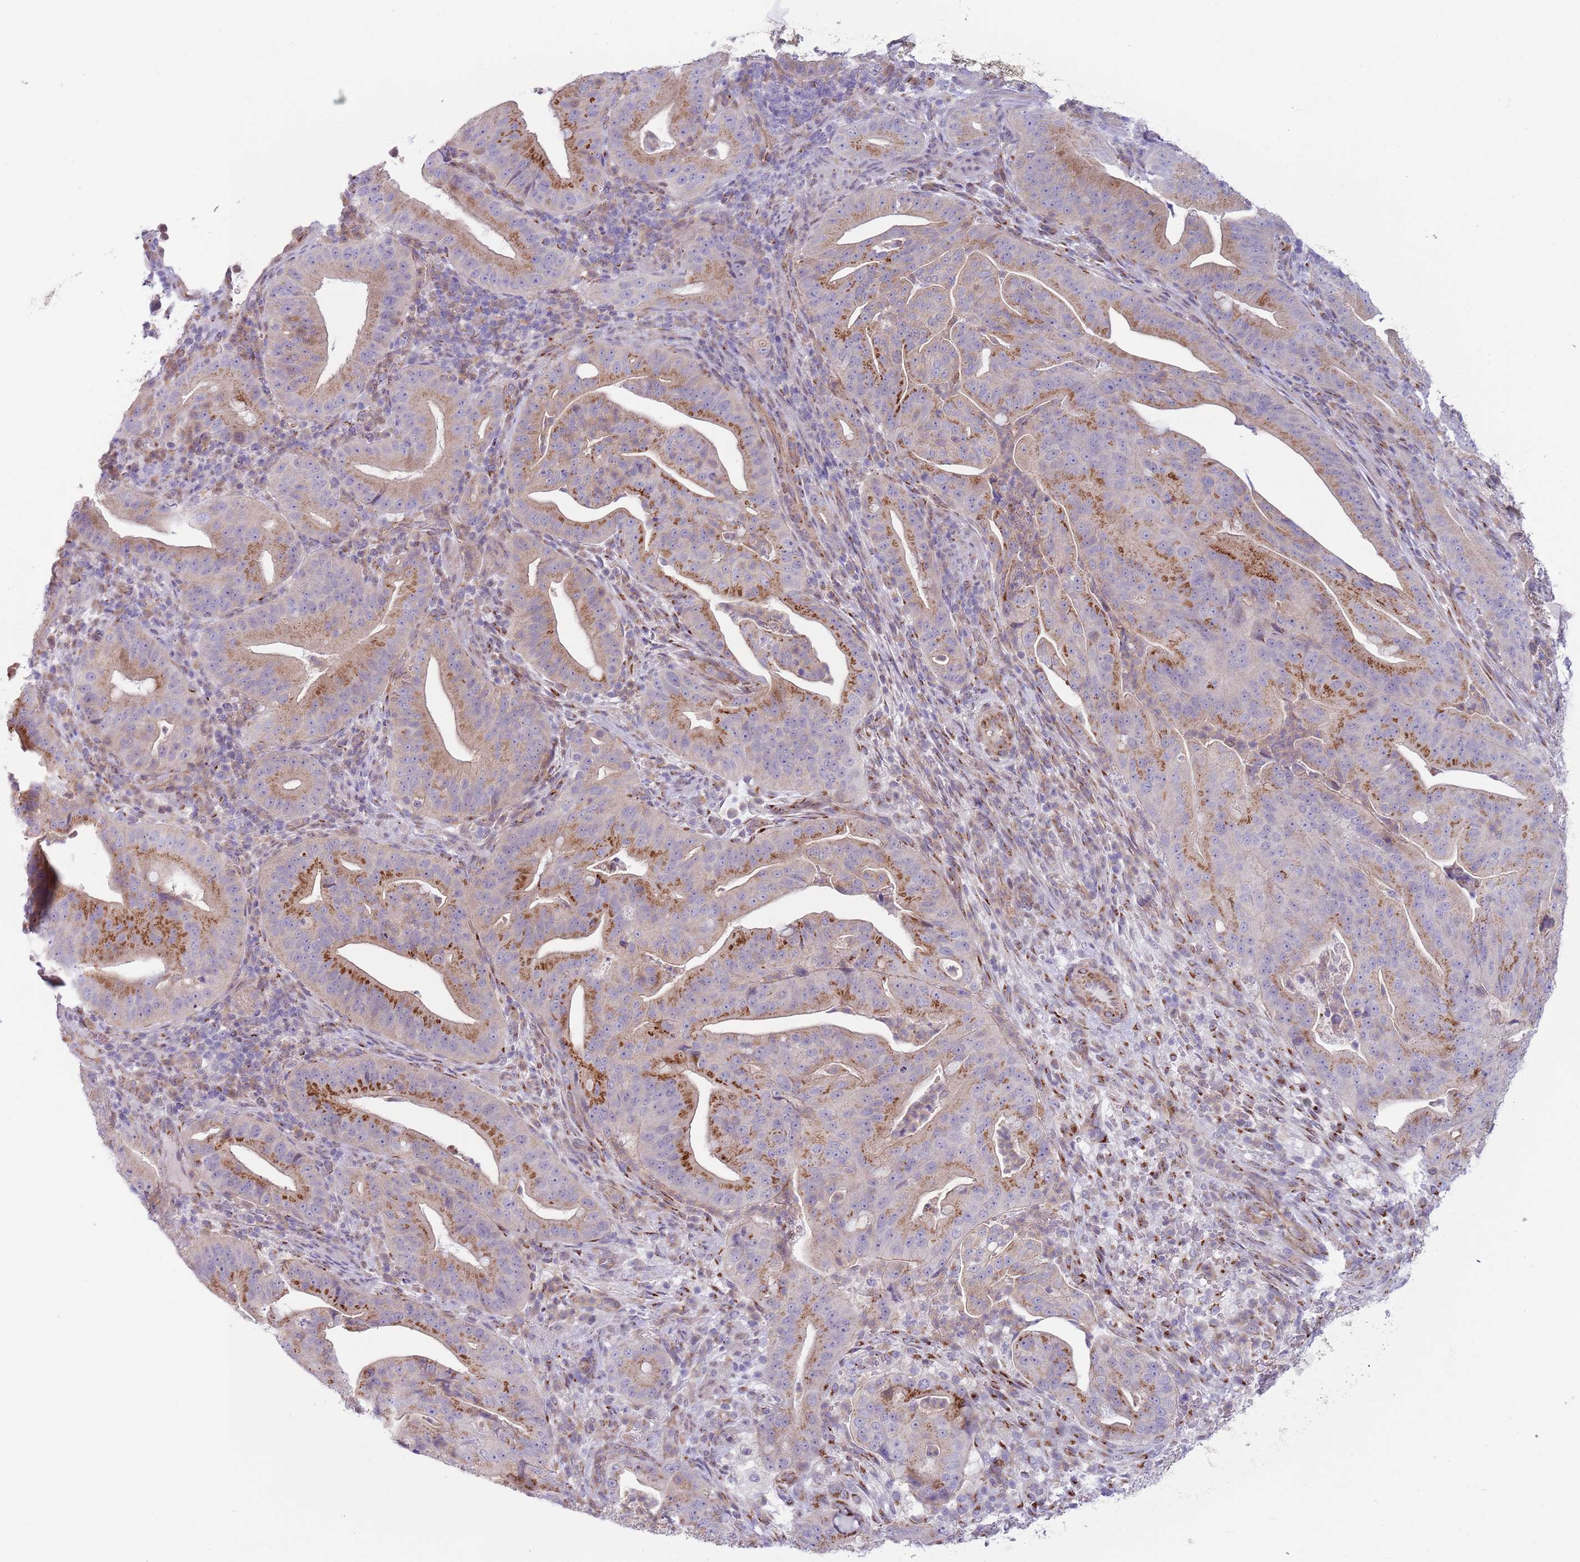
{"staining": {"intensity": "strong", "quantity": "25%-75%", "location": "cytoplasmic/membranous"}, "tissue": "pancreatic cancer", "cell_type": "Tumor cells", "image_type": "cancer", "snomed": [{"axis": "morphology", "description": "Adenocarcinoma, NOS"}, {"axis": "topography", "description": "Pancreas"}], "caption": "Tumor cells display strong cytoplasmic/membranous positivity in approximately 25%-75% of cells in pancreatic cancer.", "gene": "C20orf96", "patient": {"sex": "male", "age": 71}}